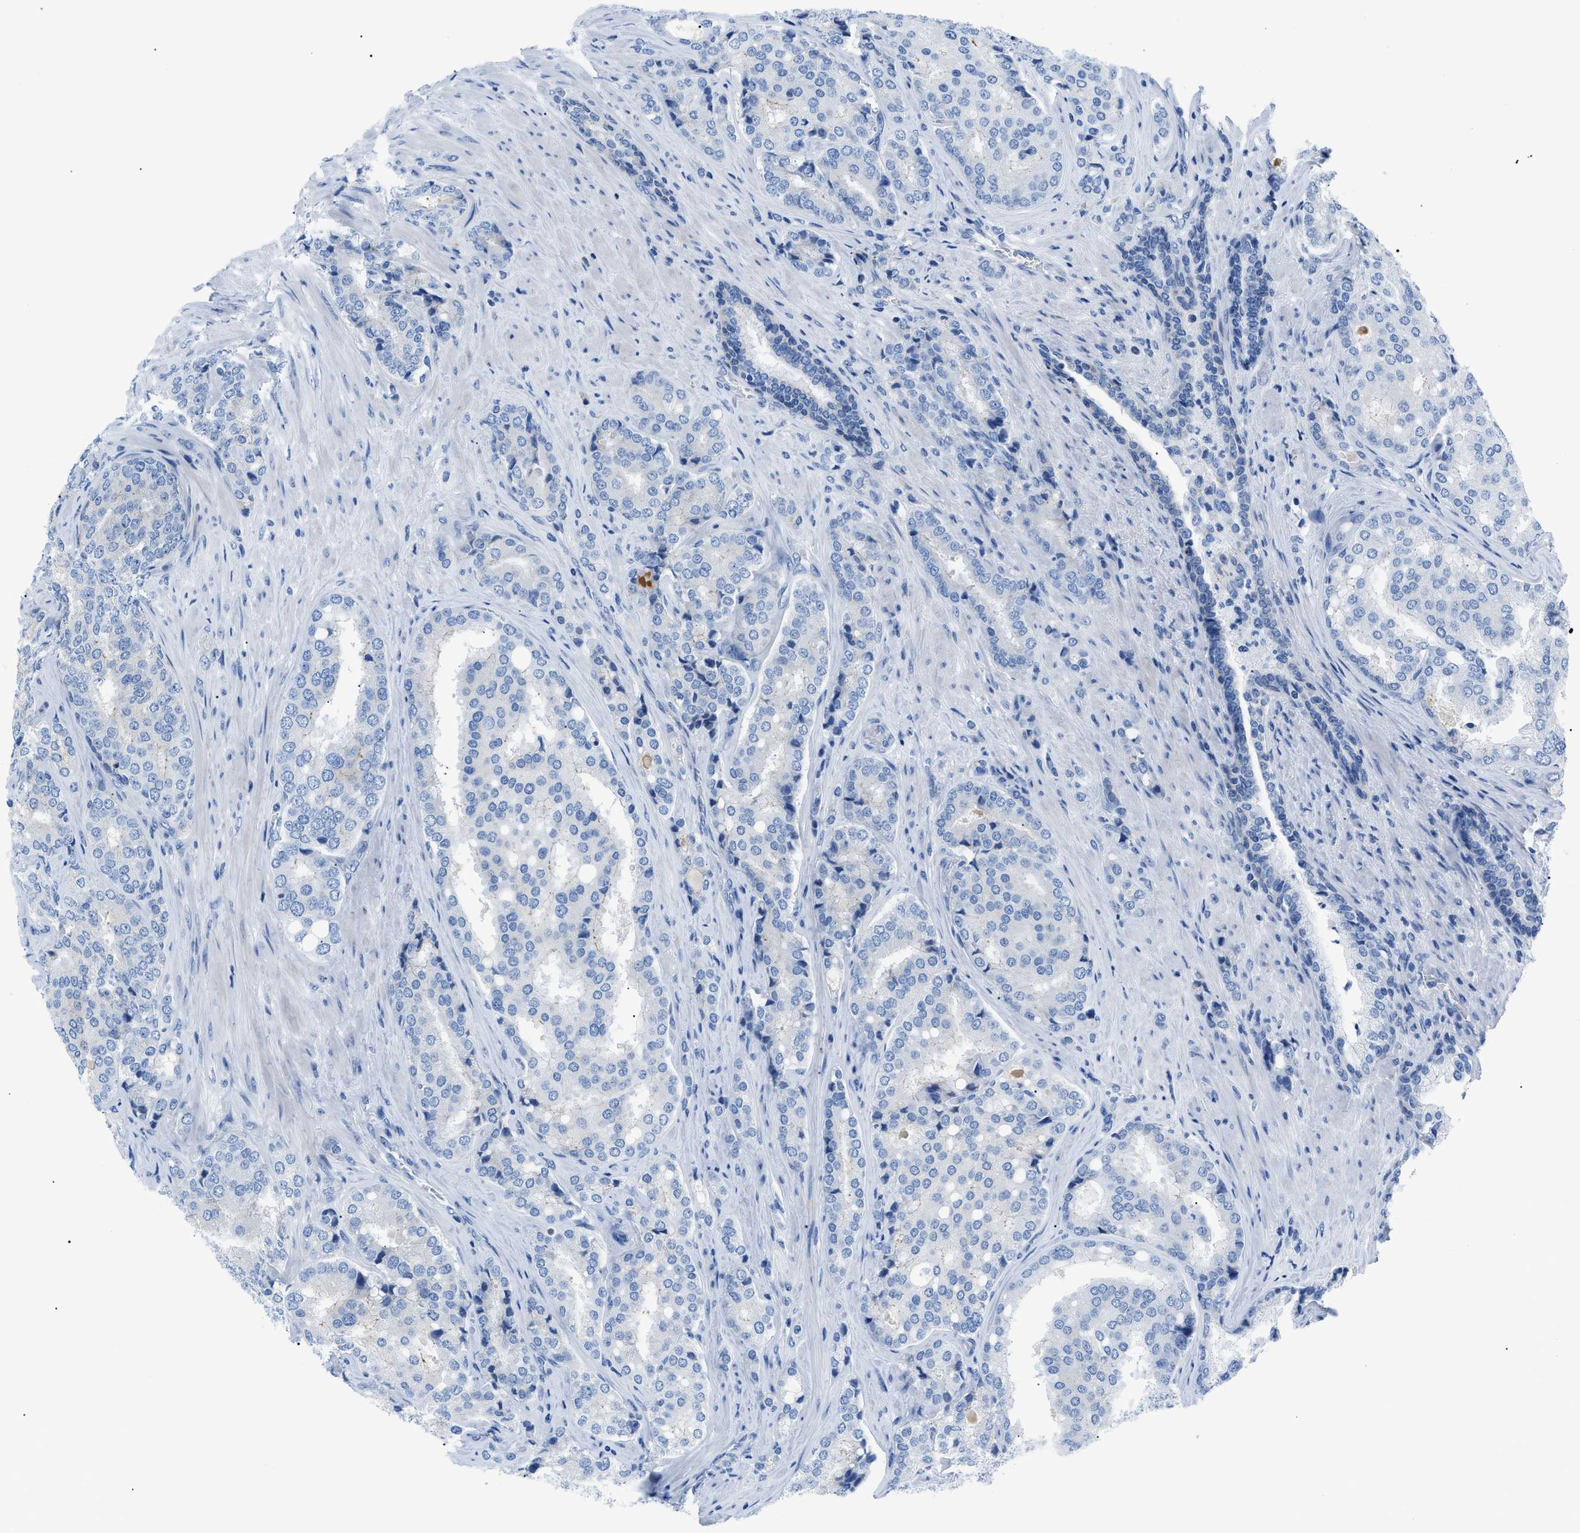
{"staining": {"intensity": "negative", "quantity": "none", "location": "none"}, "tissue": "prostate cancer", "cell_type": "Tumor cells", "image_type": "cancer", "snomed": [{"axis": "morphology", "description": "Adenocarcinoma, High grade"}, {"axis": "topography", "description": "Prostate"}], "caption": "Tumor cells are negative for protein expression in human prostate cancer. (IHC, brightfield microscopy, high magnification).", "gene": "ZDHHC24", "patient": {"sex": "male", "age": 50}}